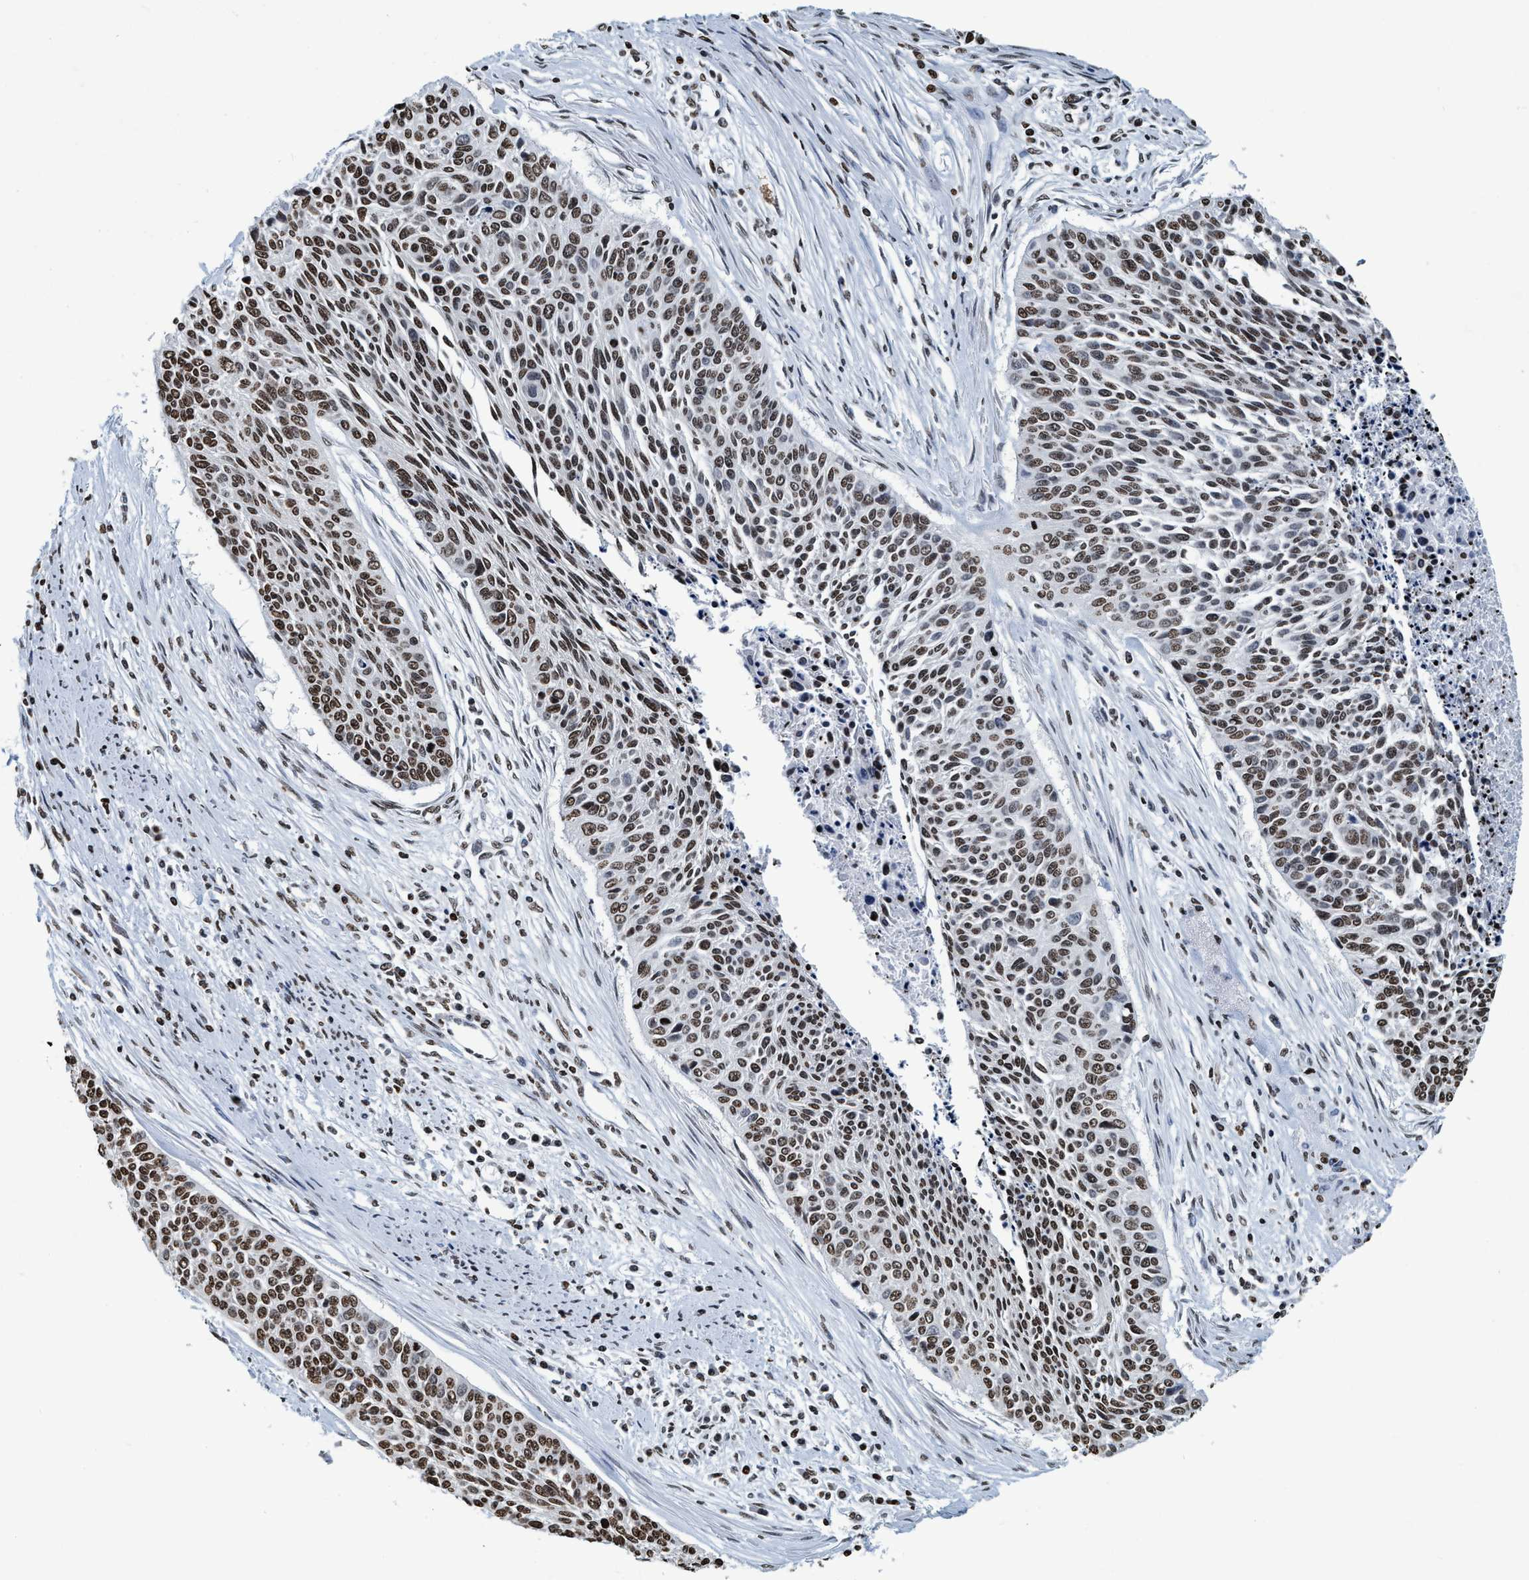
{"staining": {"intensity": "moderate", "quantity": ">75%", "location": "nuclear"}, "tissue": "cervical cancer", "cell_type": "Tumor cells", "image_type": "cancer", "snomed": [{"axis": "morphology", "description": "Squamous cell carcinoma, NOS"}, {"axis": "topography", "description": "Cervix"}], "caption": "Squamous cell carcinoma (cervical) stained with a brown dye shows moderate nuclear positive staining in approximately >75% of tumor cells.", "gene": "CCNE2", "patient": {"sex": "female", "age": 55}}